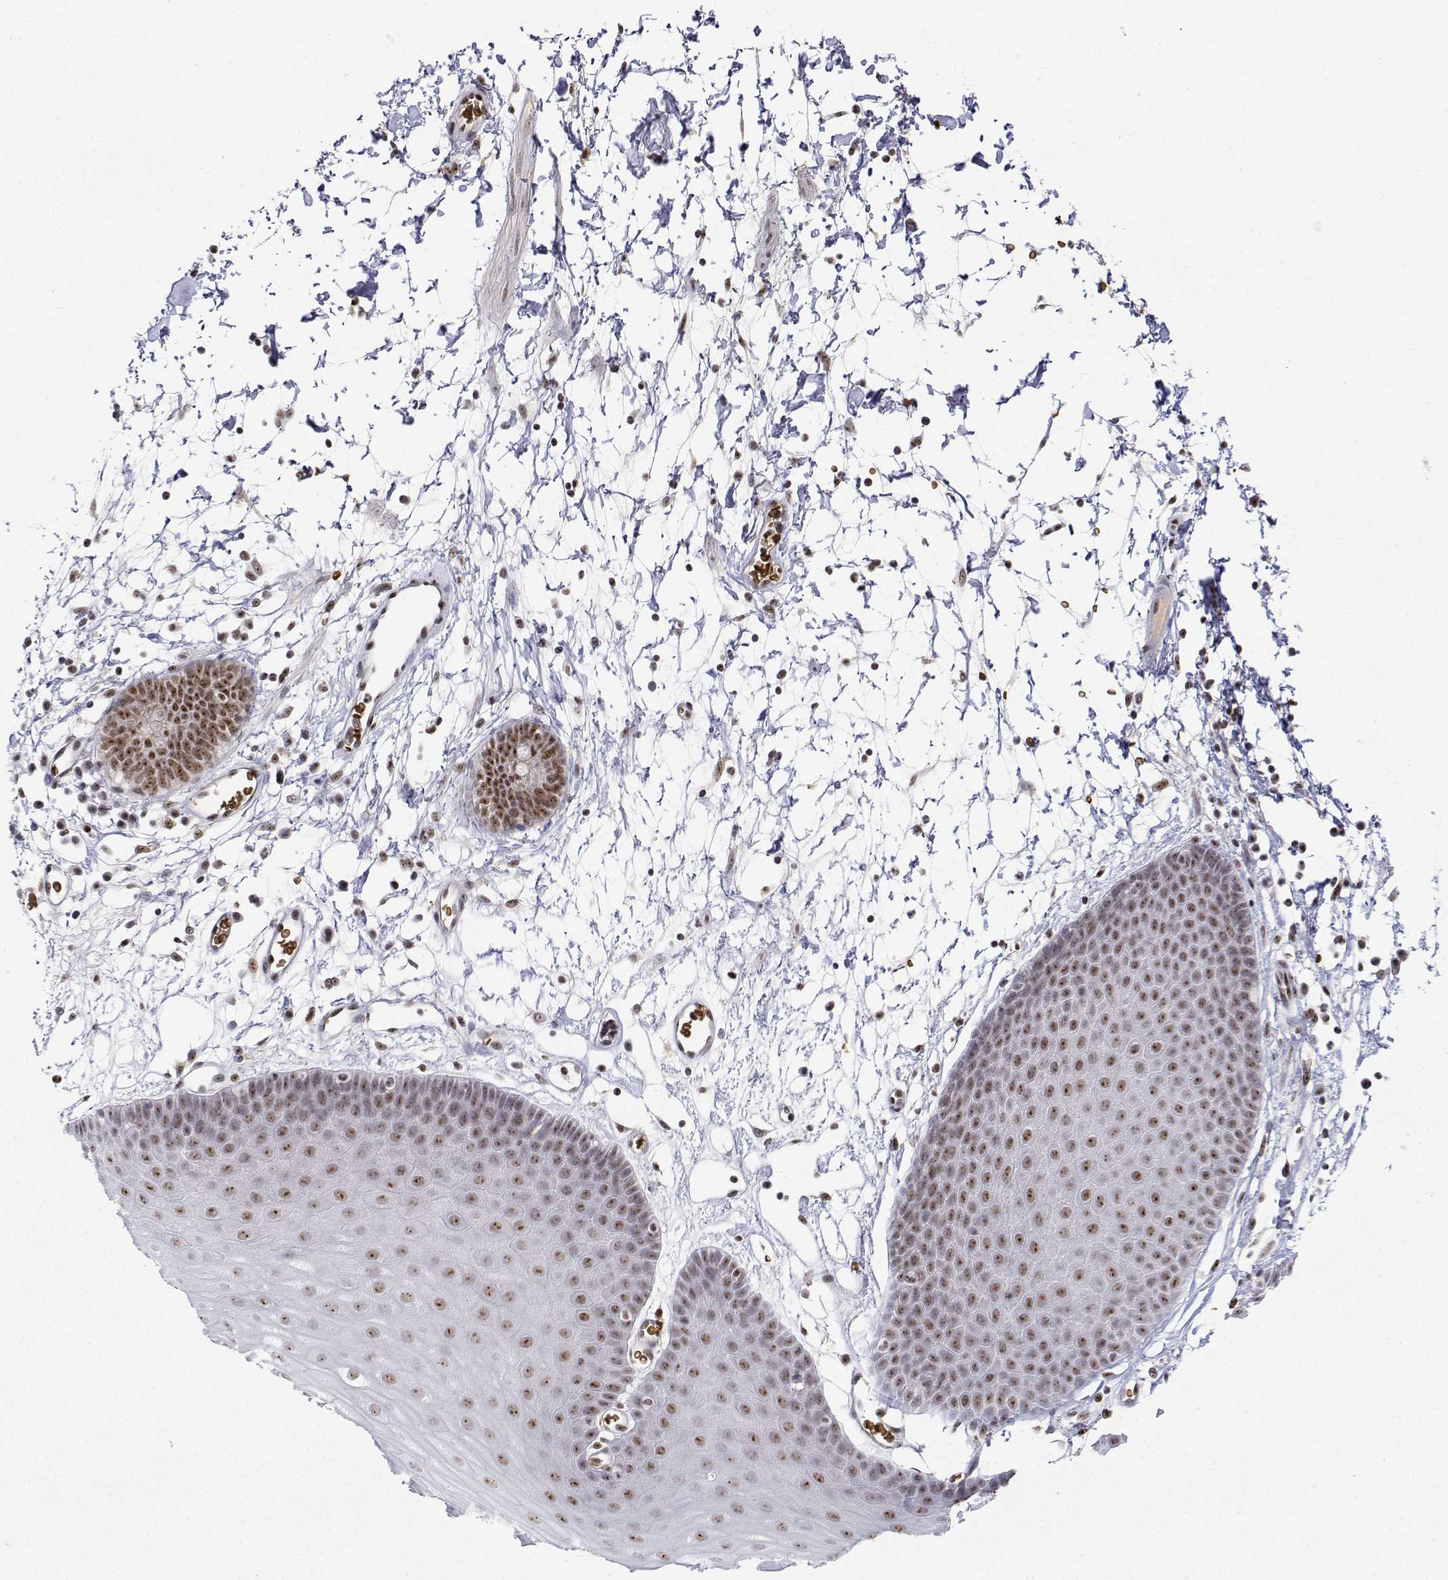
{"staining": {"intensity": "moderate", "quantity": ">75%", "location": "nuclear"}, "tissue": "skin", "cell_type": "Epidermal cells", "image_type": "normal", "snomed": [{"axis": "morphology", "description": "Normal tissue, NOS"}, {"axis": "topography", "description": "Anal"}], "caption": "DAB (3,3'-diaminobenzidine) immunohistochemical staining of normal skin shows moderate nuclear protein staining in approximately >75% of epidermal cells.", "gene": "ADAR", "patient": {"sex": "male", "age": 53}}